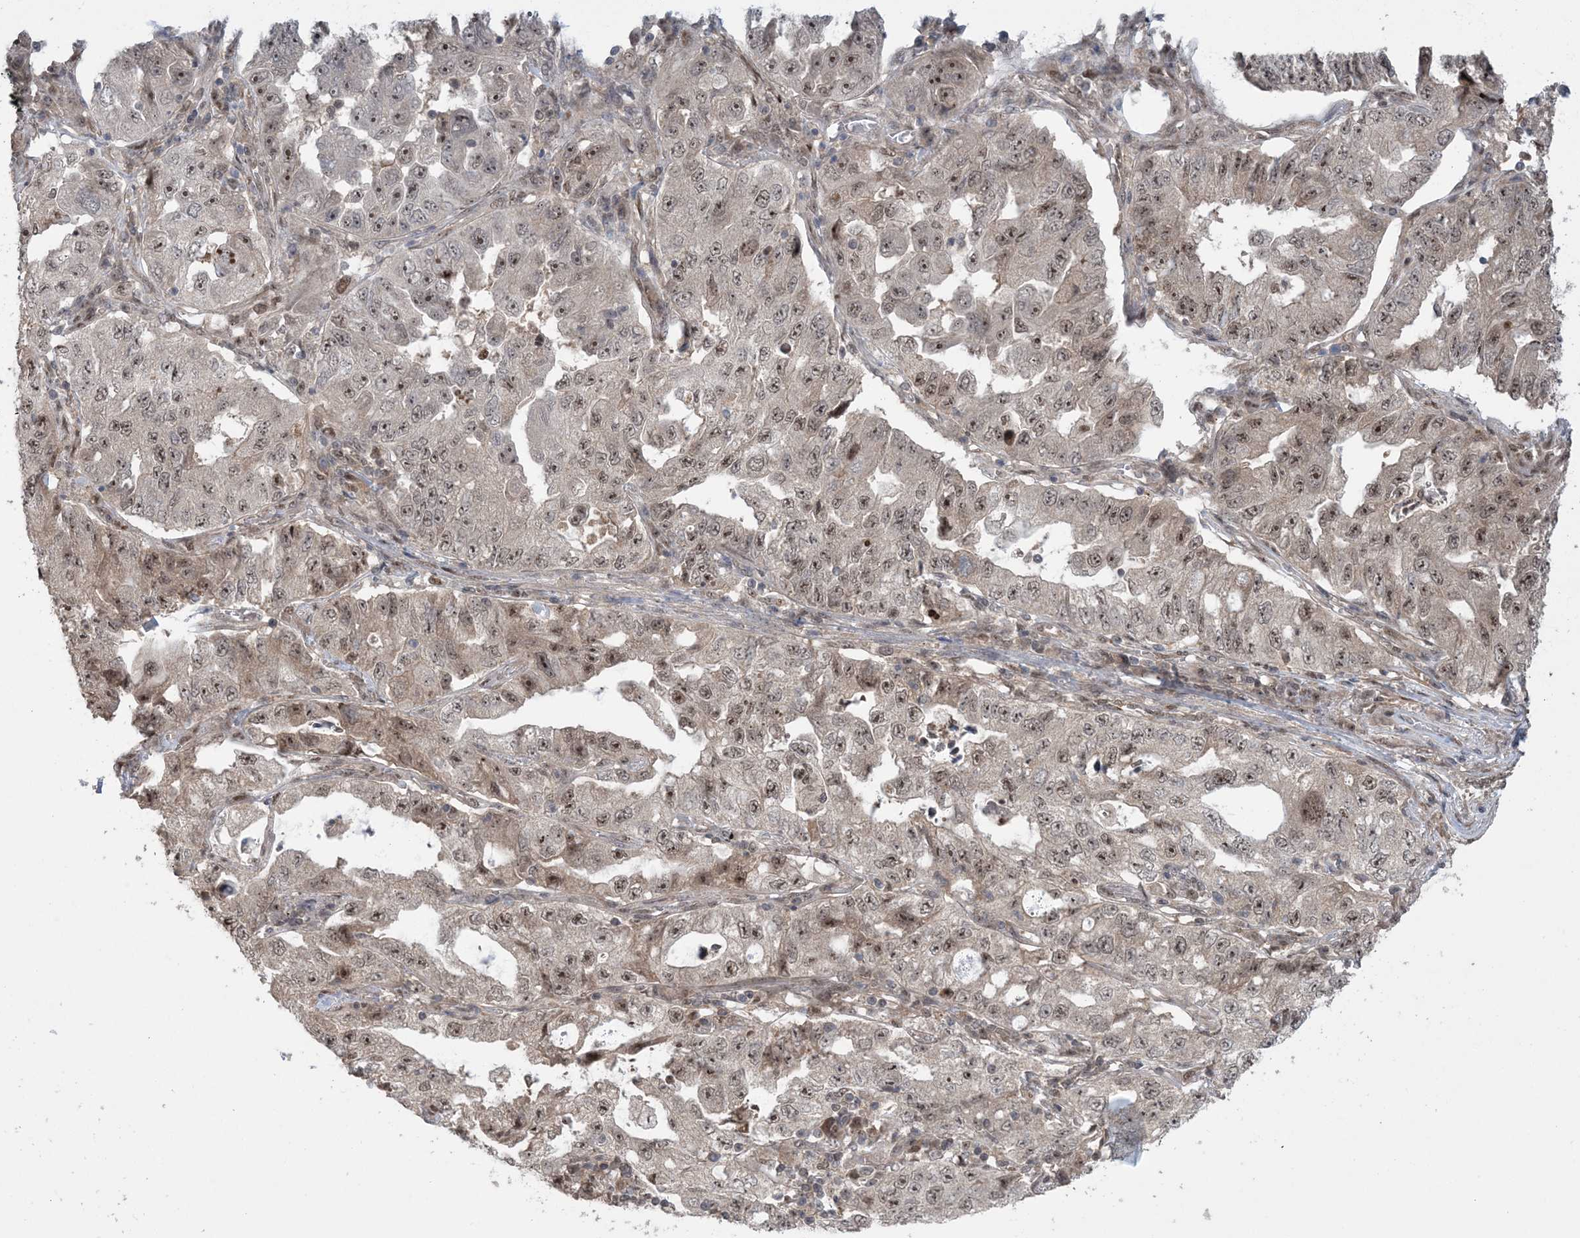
{"staining": {"intensity": "moderate", "quantity": ">75%", "location": "nuclear"}, "tissue": "lung cancer", "cell_type": "Tumor cells", "image_type": "cancer", "snomed": [{"axis": "morphology", "description": "Adenocarcinoma, NOS"}, {"axis": "topography", "description": "Lung"}], "caption": "Protein analysis of lung cancer tissue exhibits moderate nuclear positivity in approximately >75% of tumor cells.", "gene": "ZNF710", "patient": {"sex": "female", "age": 51}}